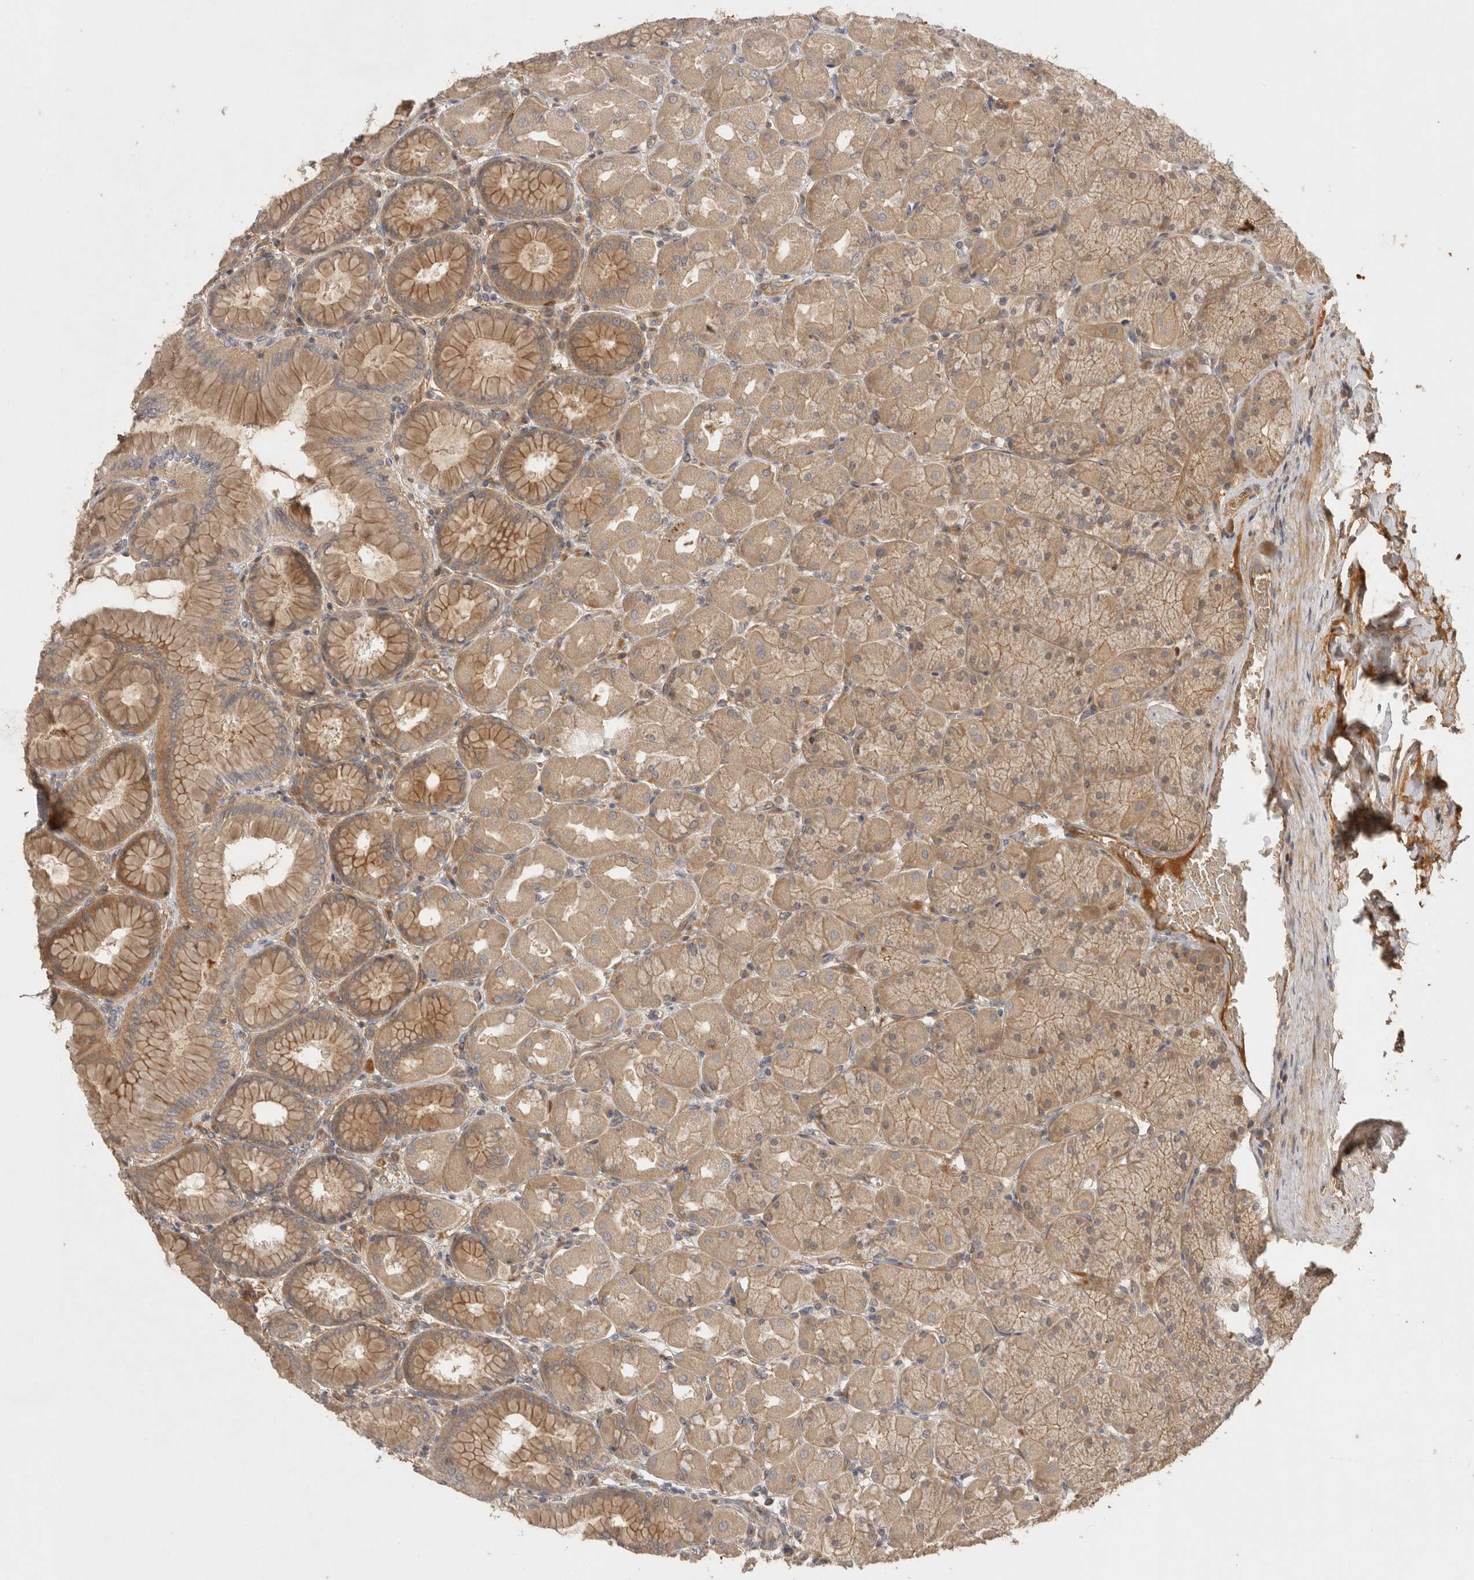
{"staining": {"intensity": "moderate", "quantity": ">75%", "location": "cytoplasmic/membranous"}, "tissue": "stomach", "cell_type": "Glandular cells", "image_type": "normal", "snomed": [{"axis": "morphology", "description": "Normal tissue, NOS"}, {"axis": "topography", "description": "Stomach, upper"}], "caption": "The histopathology image displays staining of normal stomach, revealing moderate cytoplasmic/membranous protein positivity (brown color) within glandular cells. Using DAB (3,3'-diaminobenzidine) (brown) and hematoxylin (blue) stains, captured at high magnification using brightfield microscopy.", "gene": "PPP1R42", "patient": {"sex": "female", "age": 56}}